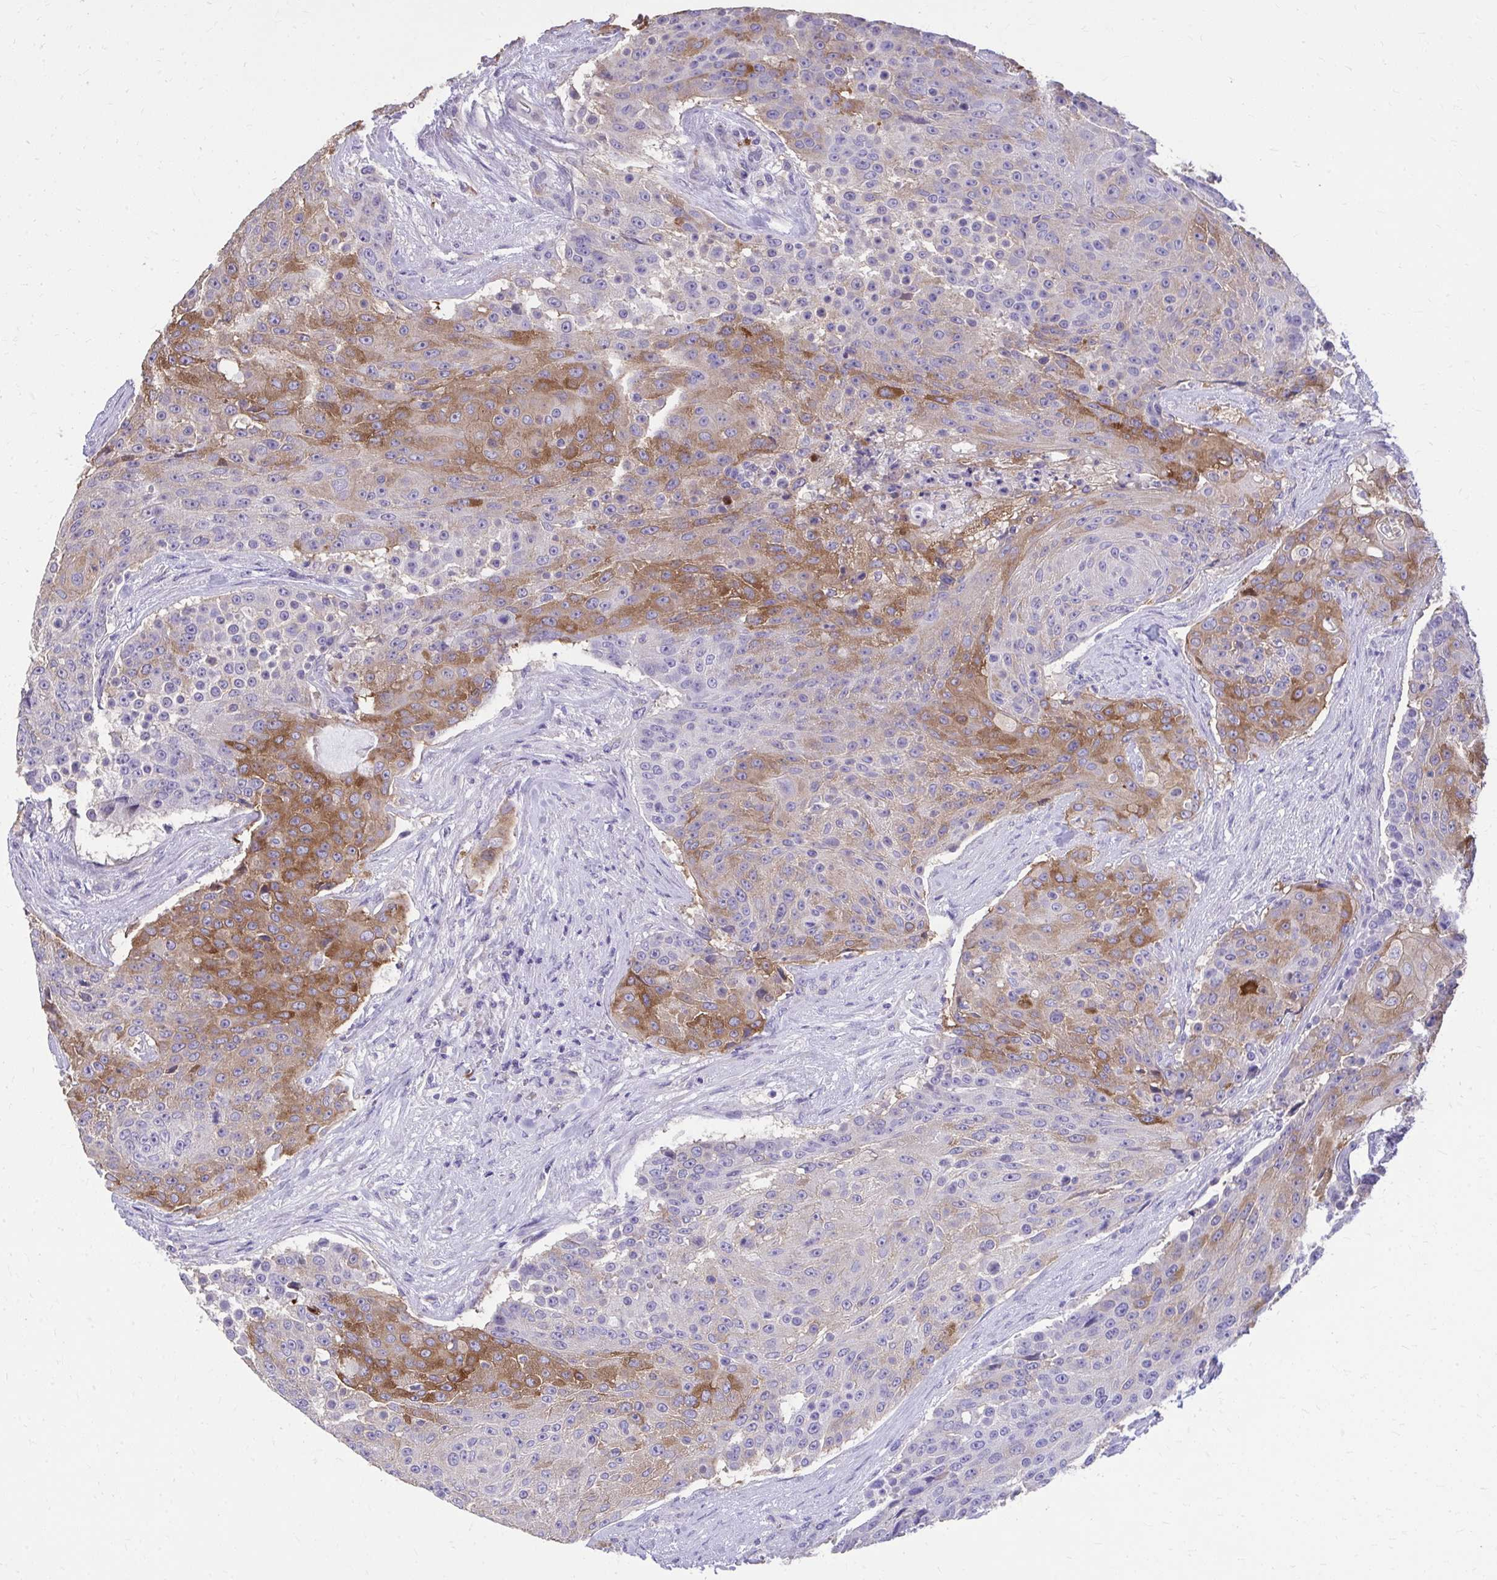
{"staining": {"intensity": "strong", "quantity": "25%-75%", "location": "cytoplasmic/membranous"}, "tissue": "urothelial cancer", "cell_type": "Tumor cells", "image_type": "cancer", "snomed": [{"axis": "morphology", "description": "Urothelial carcinoma, High grade"}, {"axis": "topography", "description": "Urinary bladder"}], "caption": "A high-resolution photomicrograph shows IHC staining of urothelial carcinoma (high-grade), which exhibits strong cytoplasmic/membranous staining in approximately 25%-75% of tumor cells.", "gene": "EPB41L1", "patient": {"sex": "female", "age": 63}}